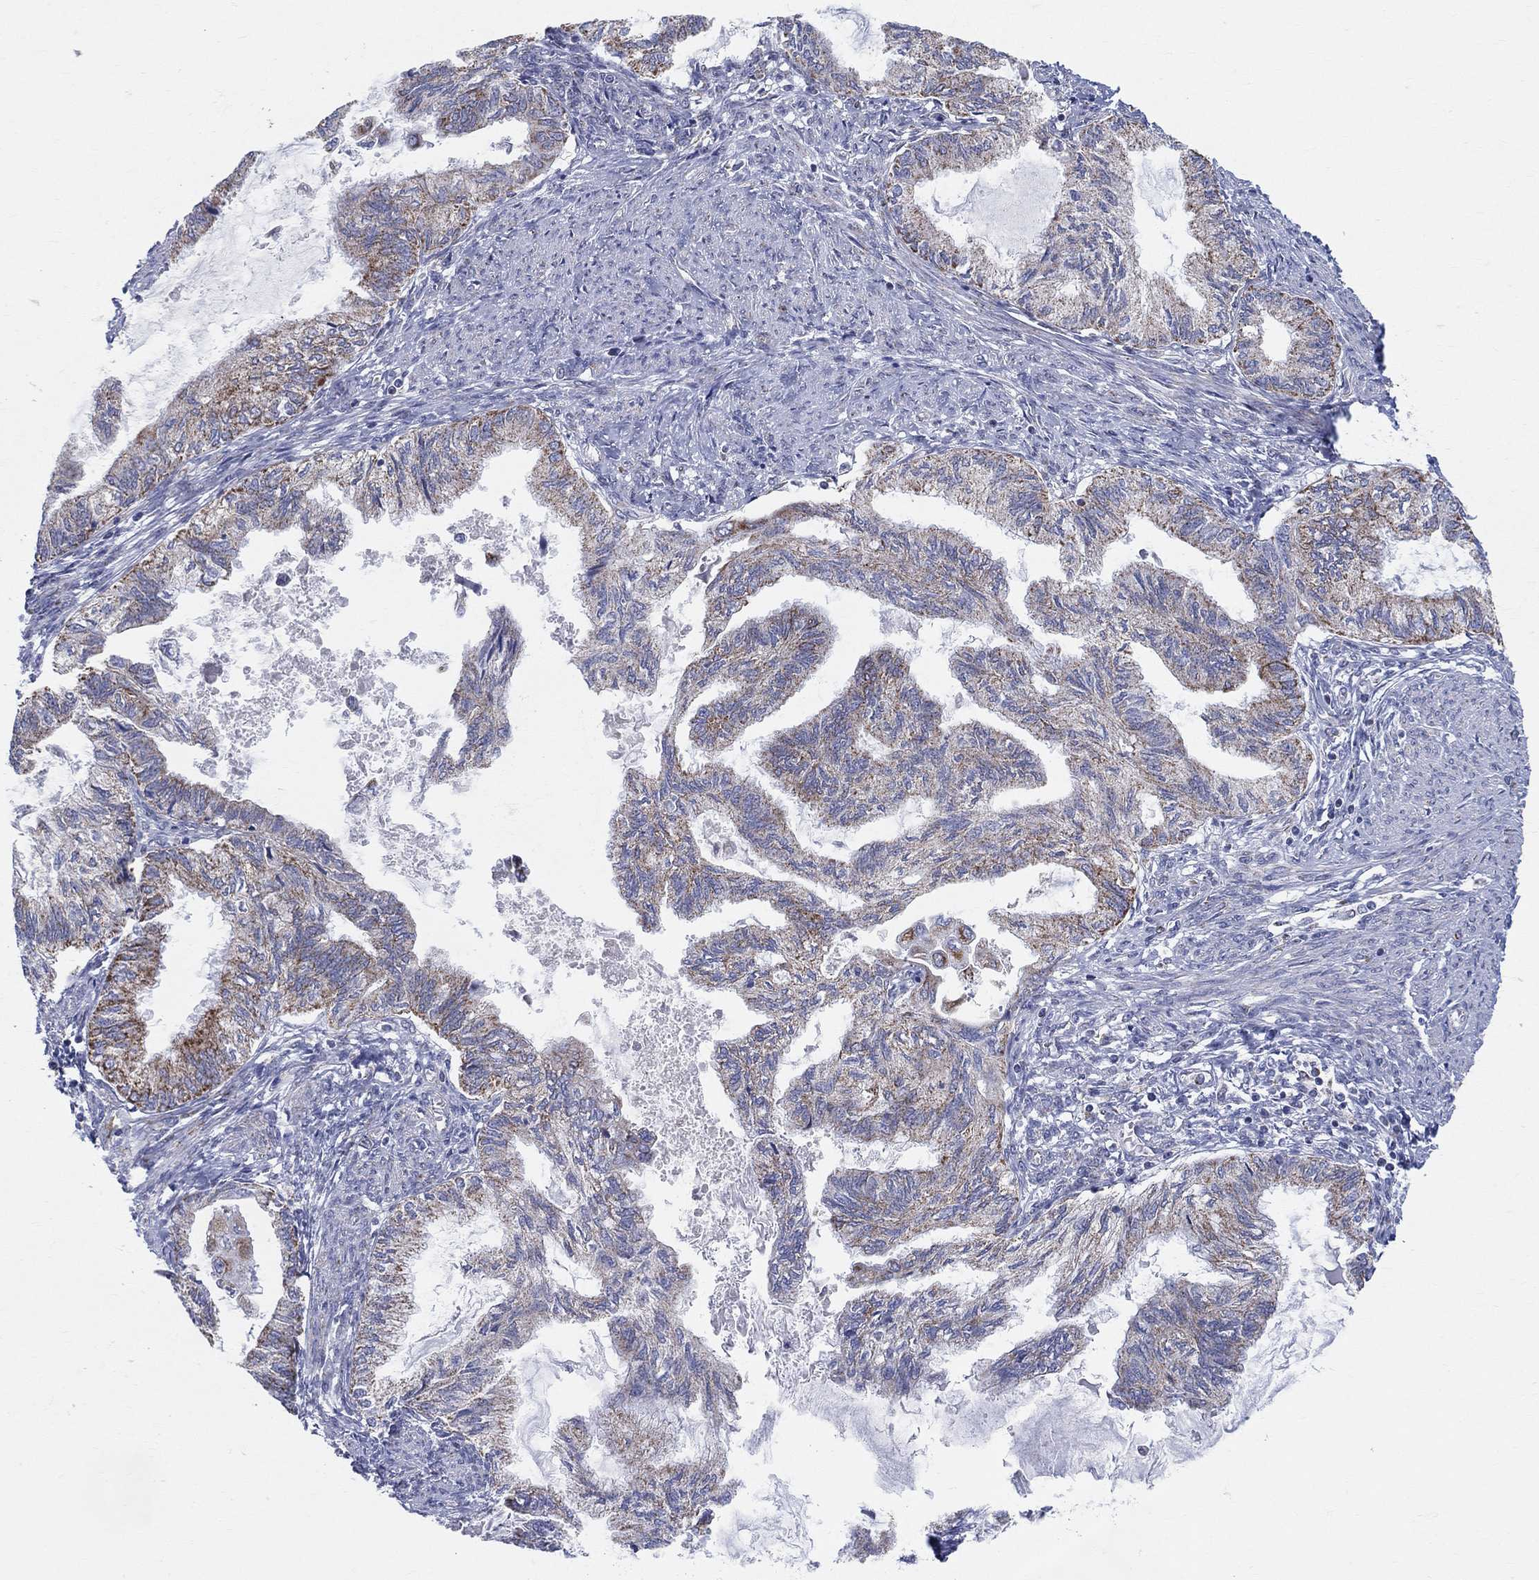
{"staining": {"intensity": "strong", "quantity": "<25%", "location": "cytoplasmic/membranous"}, "tissue": "endometrial cancer", "cell_type": "Tumor cells", "image_type": "cancer", "snomed": [{"axis": "morphology", "description": "Adenocarcinoma, NOS"}, {"axis": "topography", "description": "Endometrium"}], "caption": "Protein expression analysis of endometrial adenocarcinoma shows strong cytoplasmic/membranous staining in approximately <25% of tumor cells. Using DAB (brown) and hematoxylin (blue) stains, captured at high magnification using brightfield microscopy.", "gene": "KISS1R", "patient": {"sex": "female", "age": 86}}